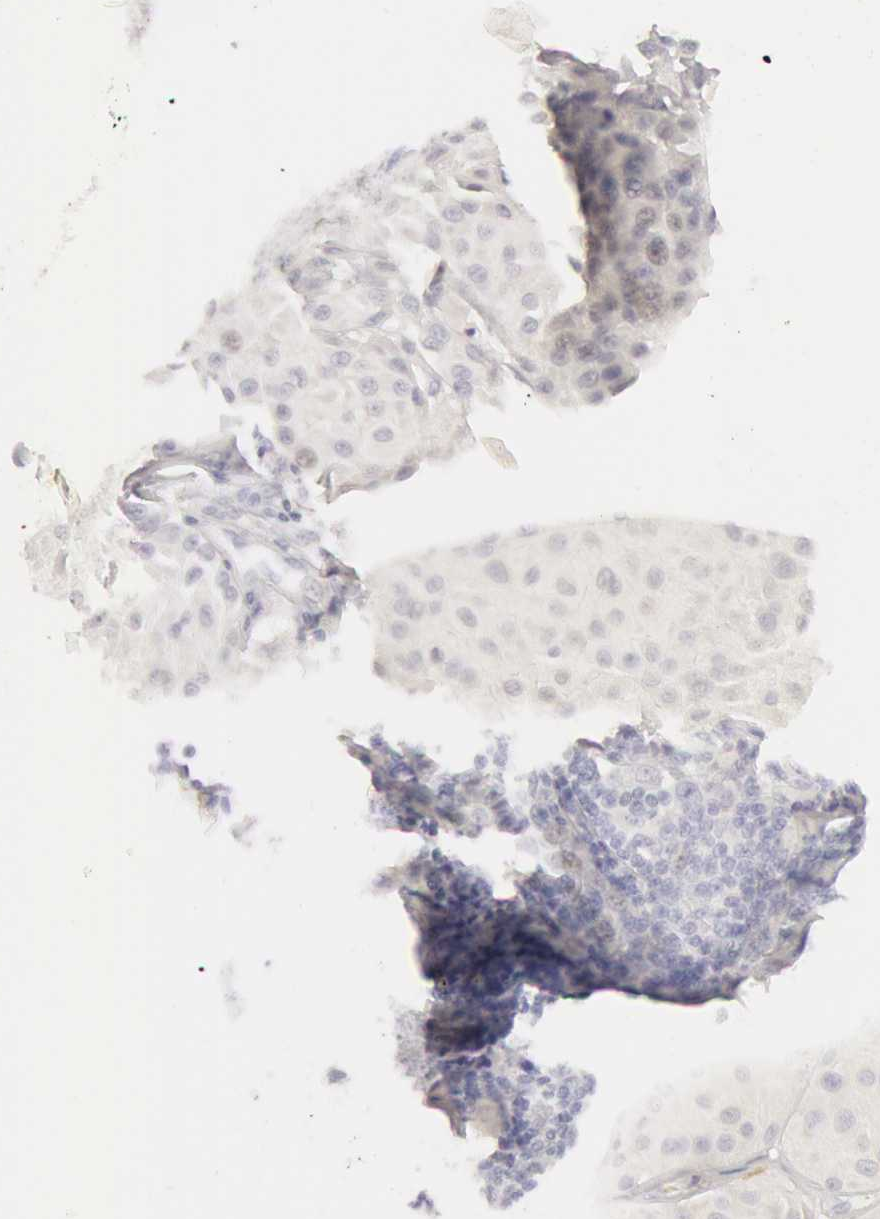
{"staining": {"intensity": "negative", "quantity": "none", "location": "none"}, "tissue": "melanoma", "cell_type": "Tumor cells", "image_type": "cancer", "snomed": [{"axis": "morphology", "description": "Malignant melanoma, NOS"}, {"axis": "topography", "description": "Skin"}], "caption": "Malignant melanoma was stained to show a protein in brown. There is no significant positivity in tumor cells.", "gene": "KRT8", "patient": {"sex": "male", "age": 36}}